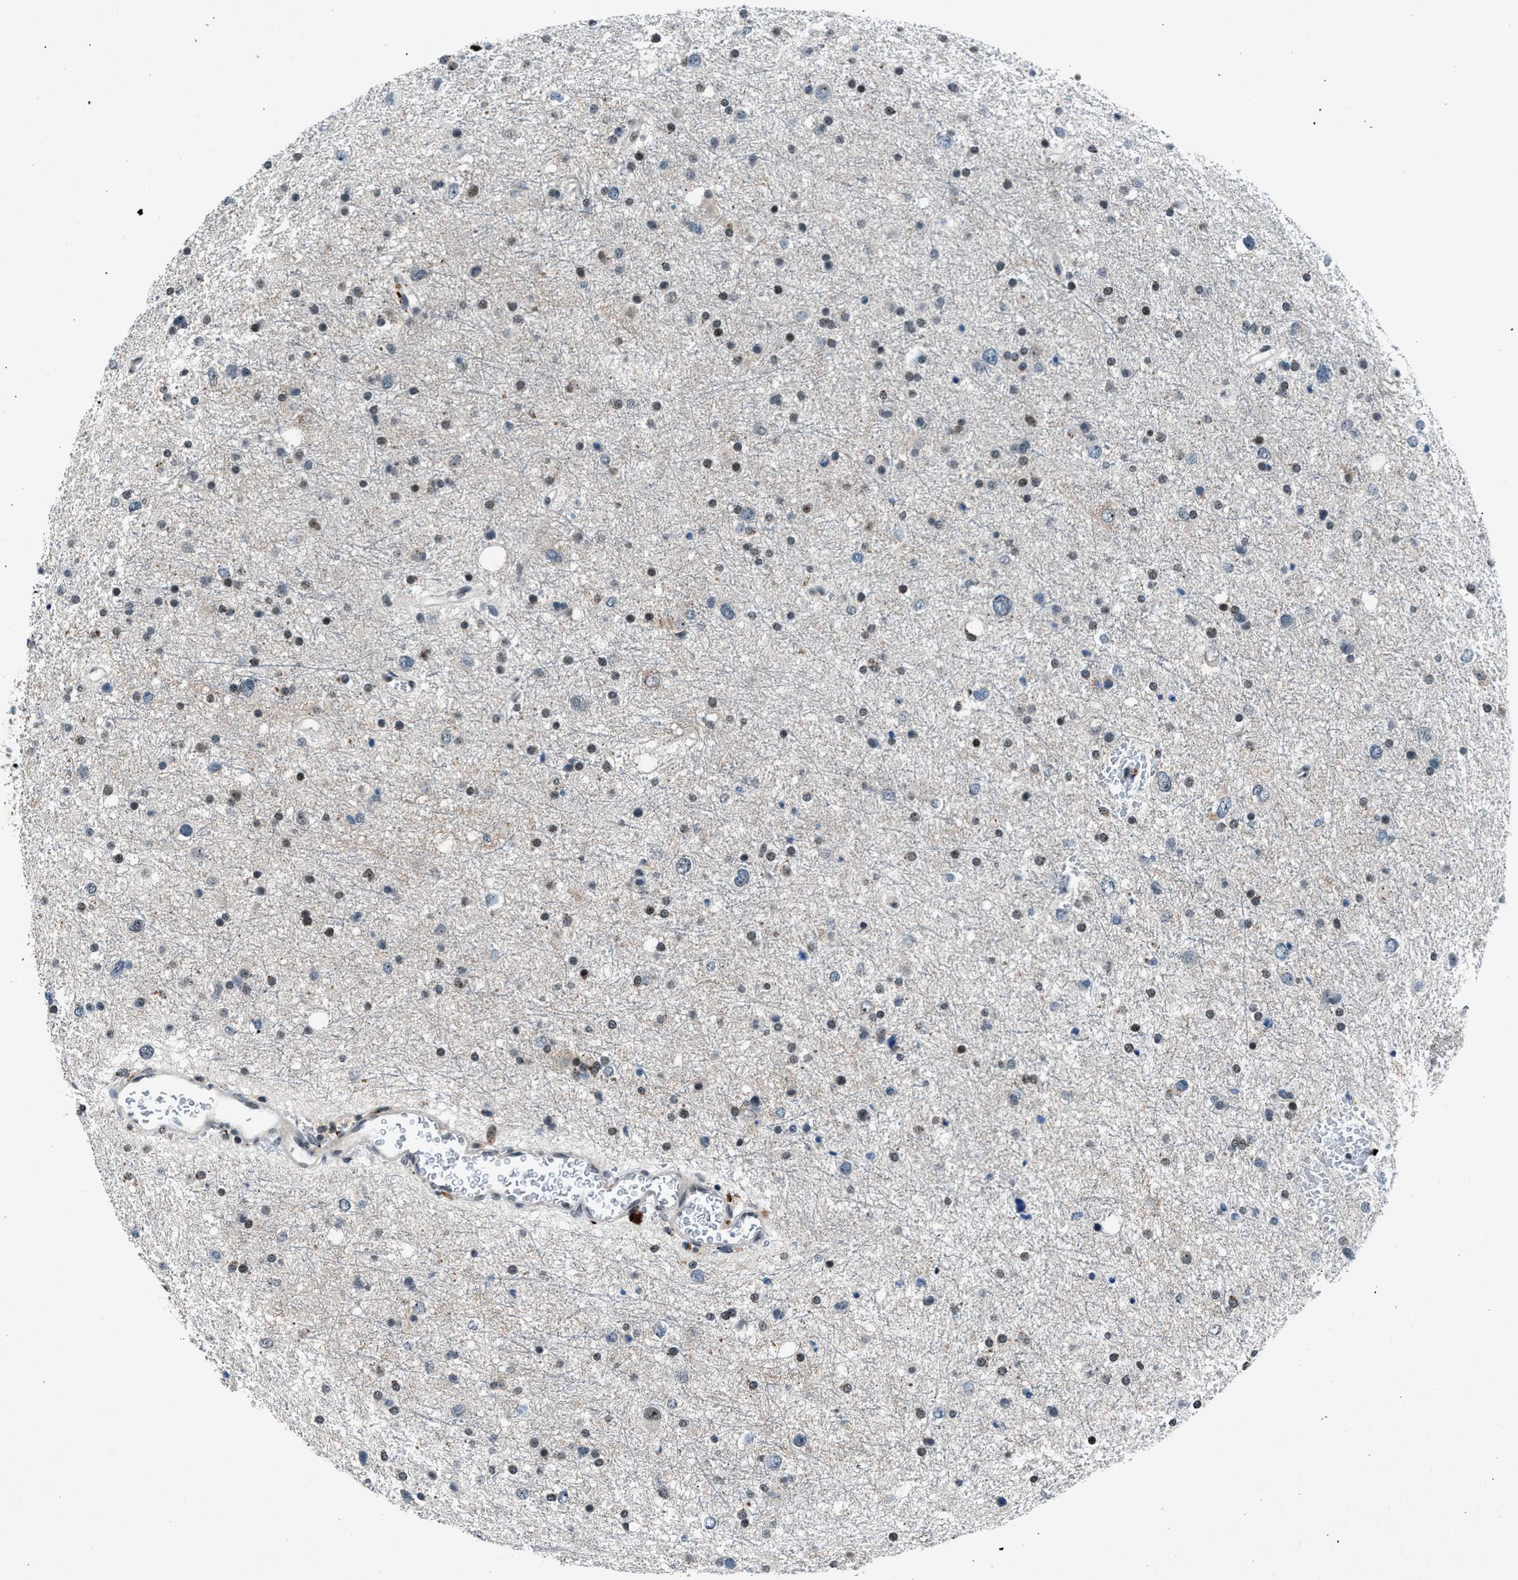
{"staining": {"intensity": "weak", "quantity": "25%-75%", "location": "nuclear"}, "tissue": "glioma", "cell_type": "Tumor cells", "image_type": "cancer", "snomed": [{"axis": "morphology", "description": "Glioma, malignant, Low grade"}, {"axis": "topography", "description": "Brain"}], "caption": "Immunohistochemistry (IHC) image of neoplastic tissue: human glioma stained using immunohistochemistry (IHC) reveals low levels of weak protein expression localized specifically in the nuclear of tumor cells, appearing as a nuclear brown color.", "gene": "ADCY1", "patient": {"sex": "female", "age": 37}}